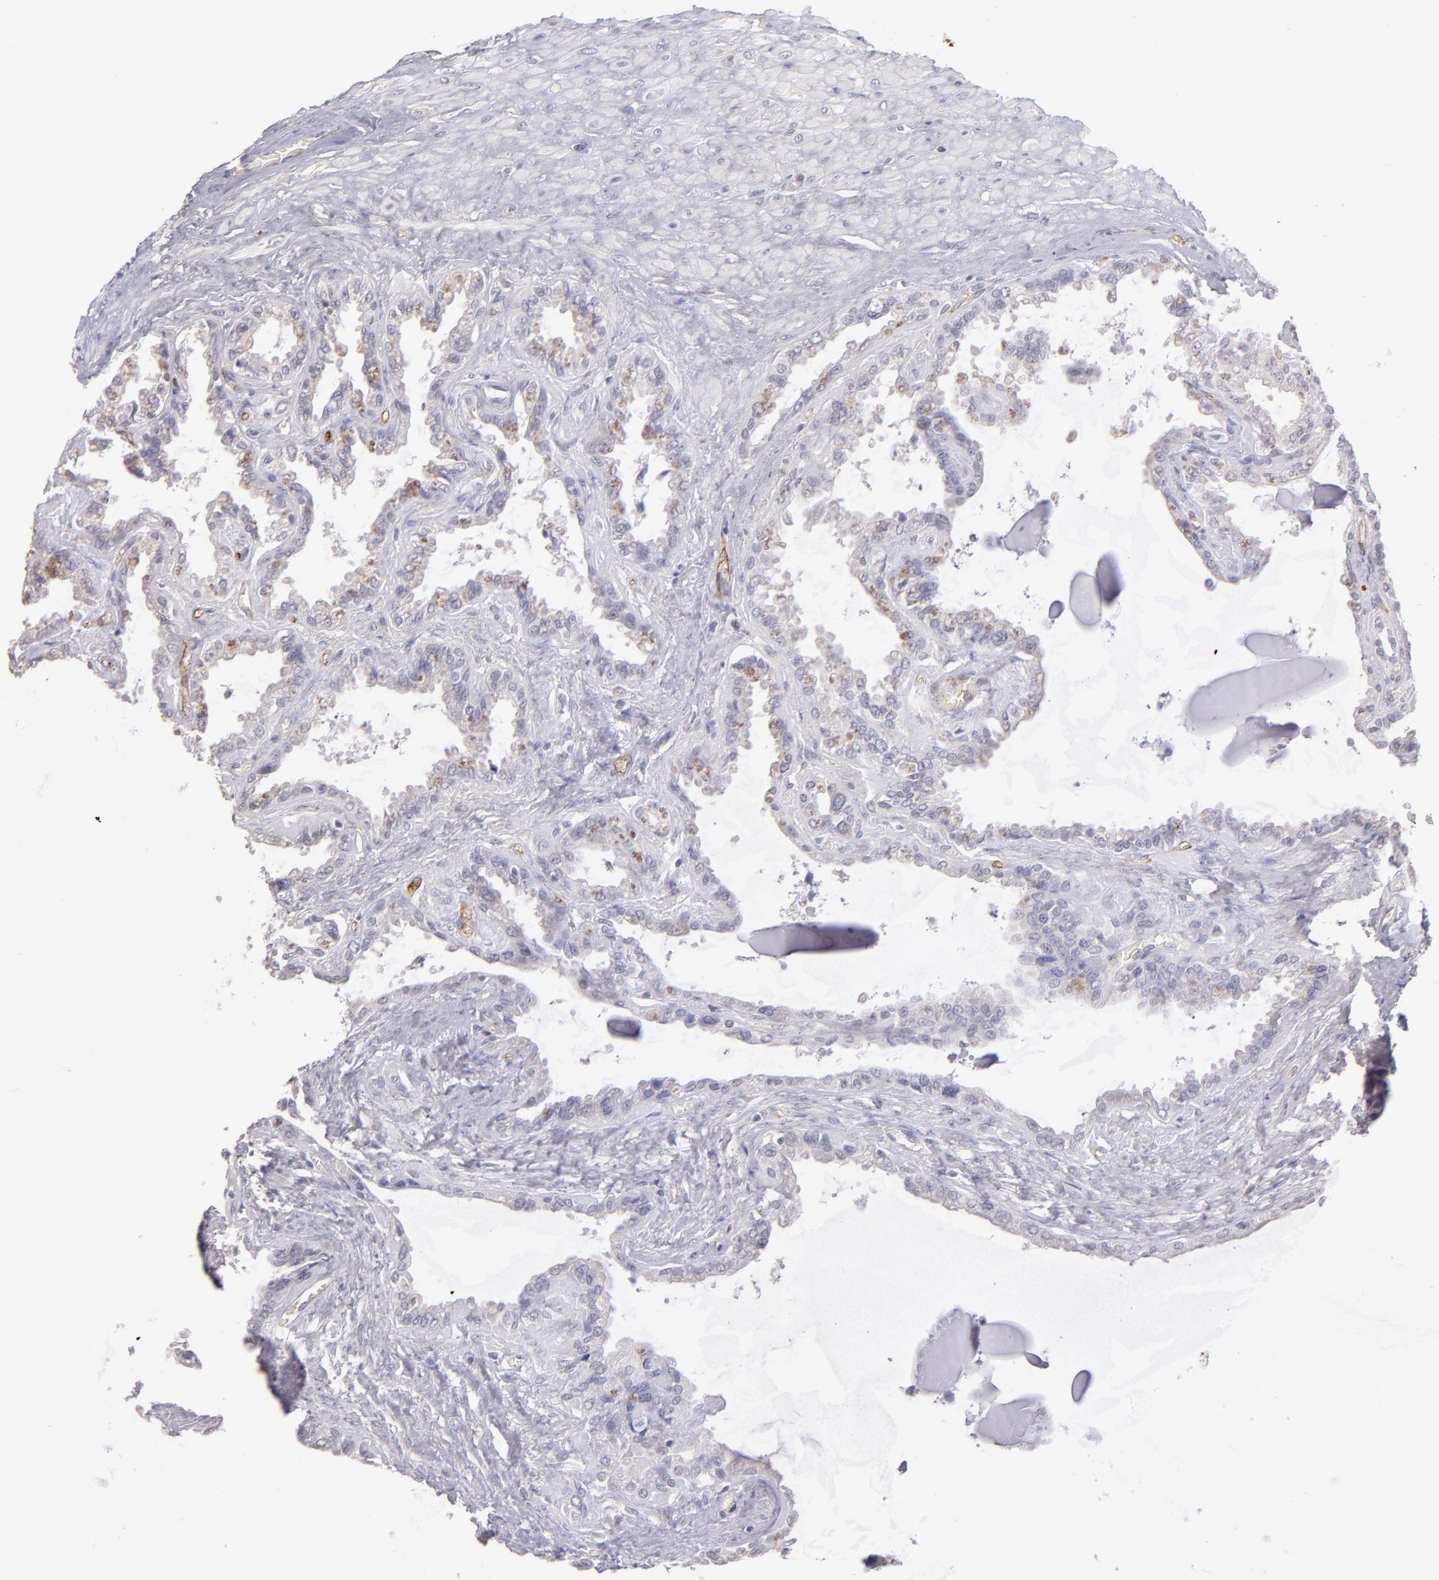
{"staining": {"intensity": "weak", "quantity": "<25%", "location": "cytoplasmic/membranous"}, "tissue": "seminal vesicle", "cell_type": "Glandular cells", "image_type": "normal", "snomed": [{"axis": "morphology", "description": "Normal tissue, NOS"}, {"axis": "morphology", "description": "Inflammation, NOS"}, {"axis": "topography", "description": "Urinary bladder"}, {"axis": "topography", "description": "Prostate"}, {"axis": "topography", "description": "Seminal veicle"}], "caption": "The photomicrograph reveals no staining of glandular cells in benign seminal vesicle. (DAB (3,3'-diaminobenzidine) immunohistochemistry (IHC), high magnification).", "gene": "THBD", "patient": {"sex": "male", "age": 82}}